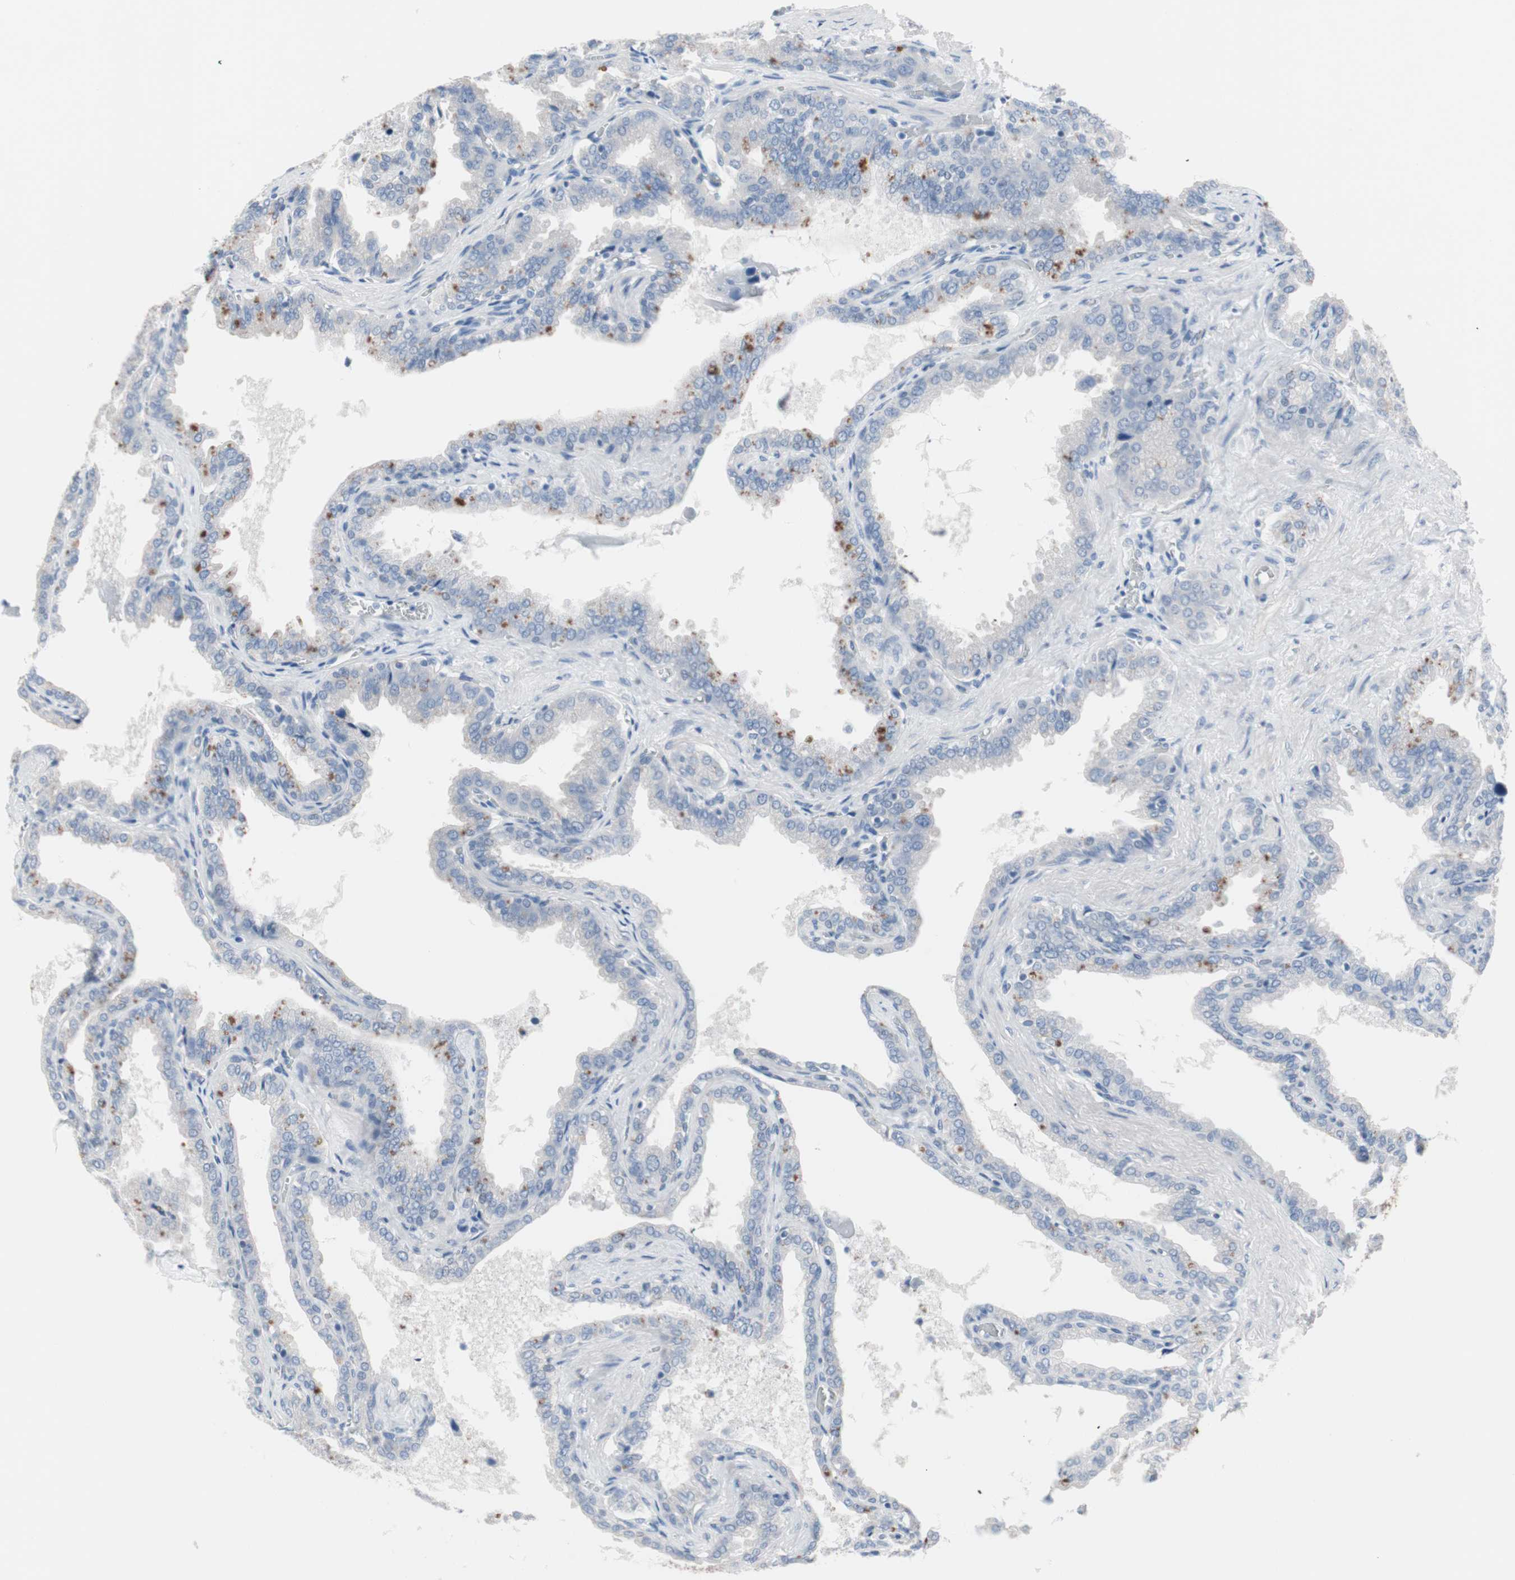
{"staining": {"intensity": "moderate", "quantity": "<25%", "location": "cytoplasmic/membranous"}, "tissue": "seminal vesicle", "cell_type": "Glandular cells", "image_type": "normal", "snomed": [{"axis": "morphology", "description": "Normal tissue, NOS"}, {"axis": "topography", "description": "Seminal veicle"}], "caption": "Immunohistochemistry (IHC) image of normal human seminal vesicle stained for a protein (brown), which exhibits low levels of moderate cytoplasmic/membranous expression in approximately <25% of glandular cells.", "gene": "ULBP1", "patient": {"sex": "male", "age": 46}}